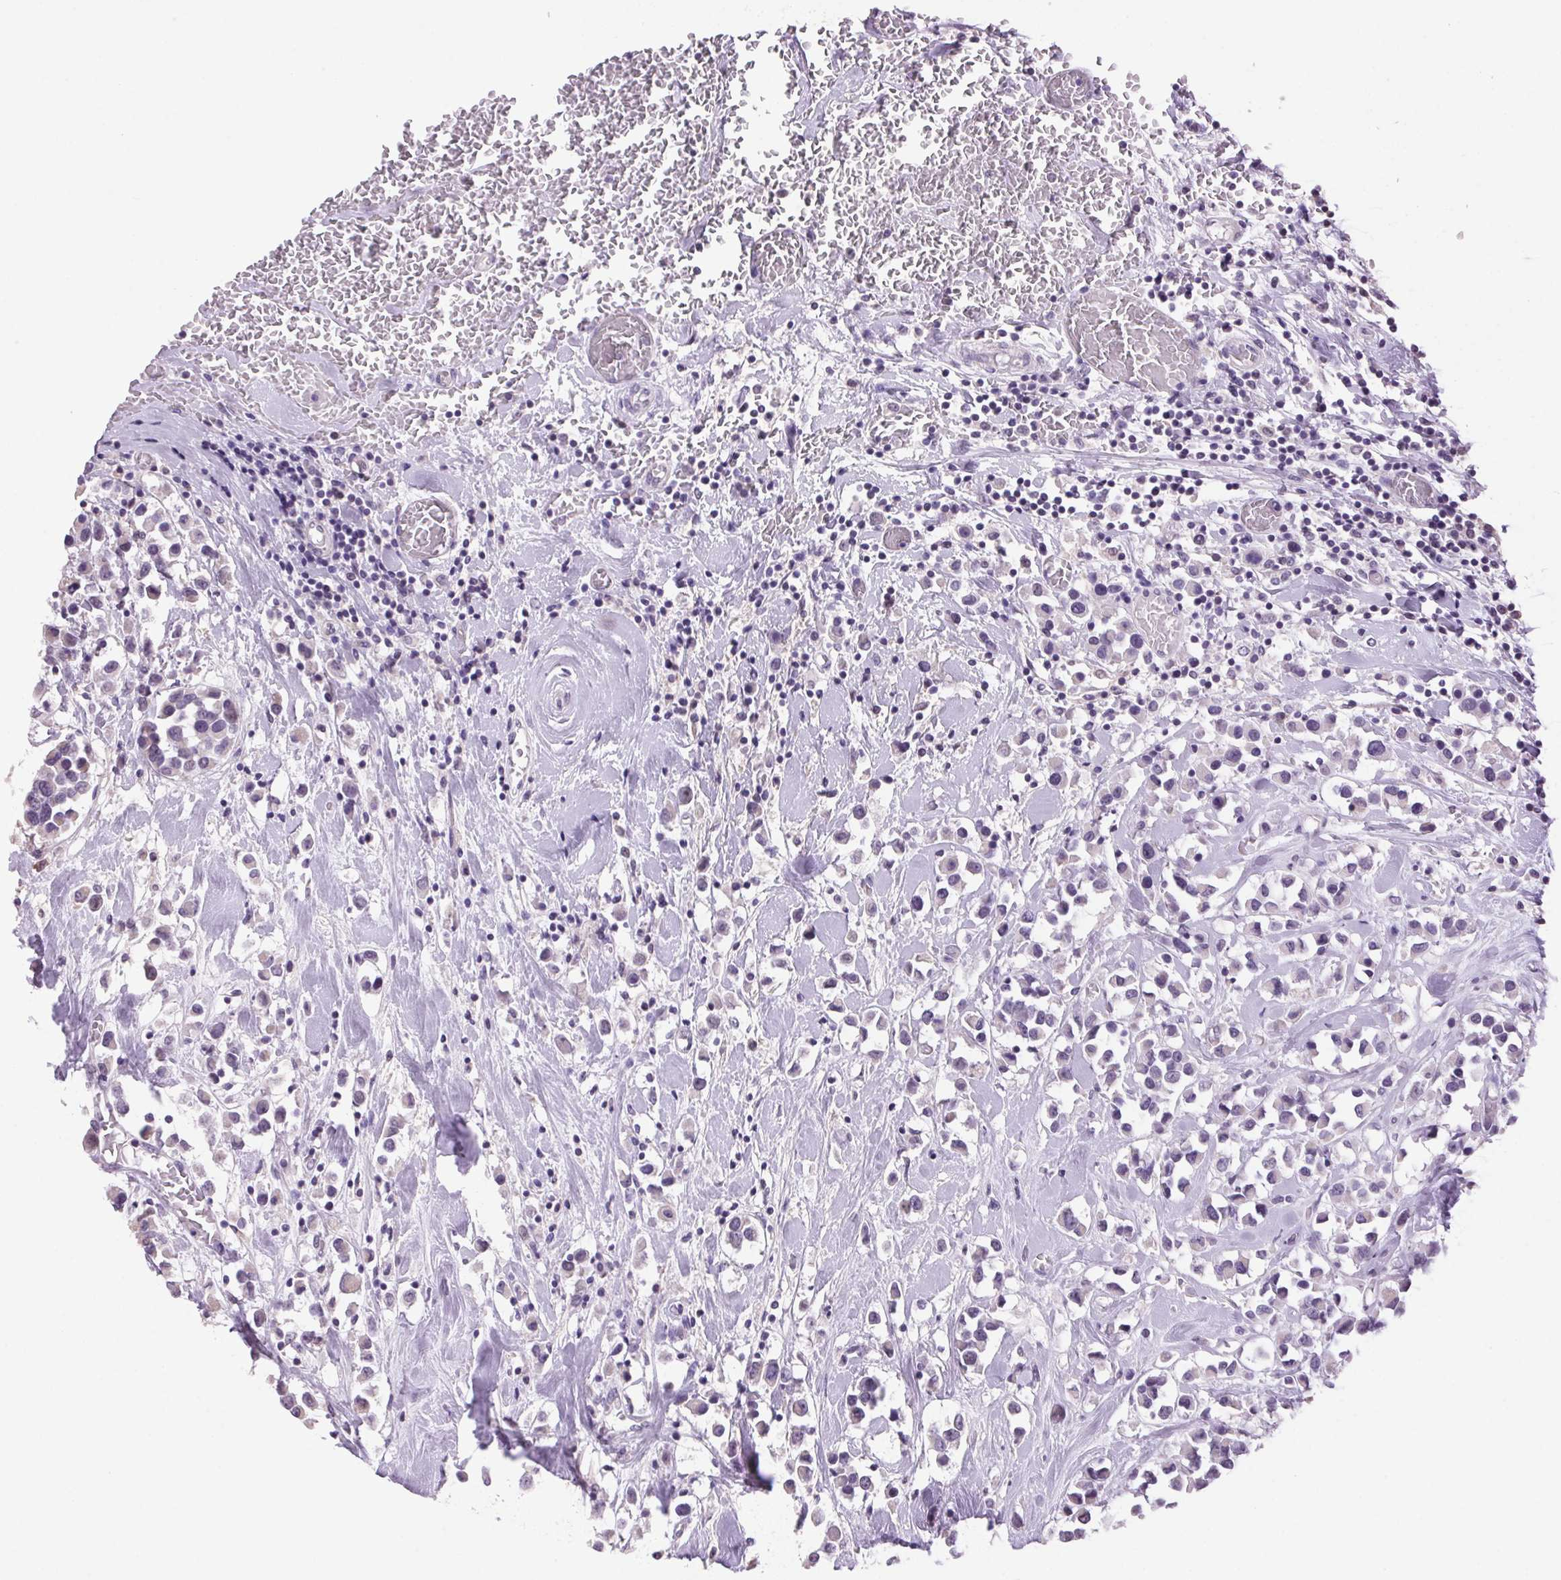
{"staining": {"intensity": "negative", "quantity": "none", "location": "none"}, "tissue": "breast cancer", "cell_type": "Tumor cells", "image_type": "cancer", "snomed": [{"axis": "morphology", "description": "Duct carcinoma"}, {"axis": "topography", "description": "Breast"}], "caption": "DAB immunohistochemical staining of breast infiltrating ductal carcinoma demonstrates no significant positivity in tumor cells.", "gene": "VWA3B", "patient": {"sex": "female", "age": 61}}